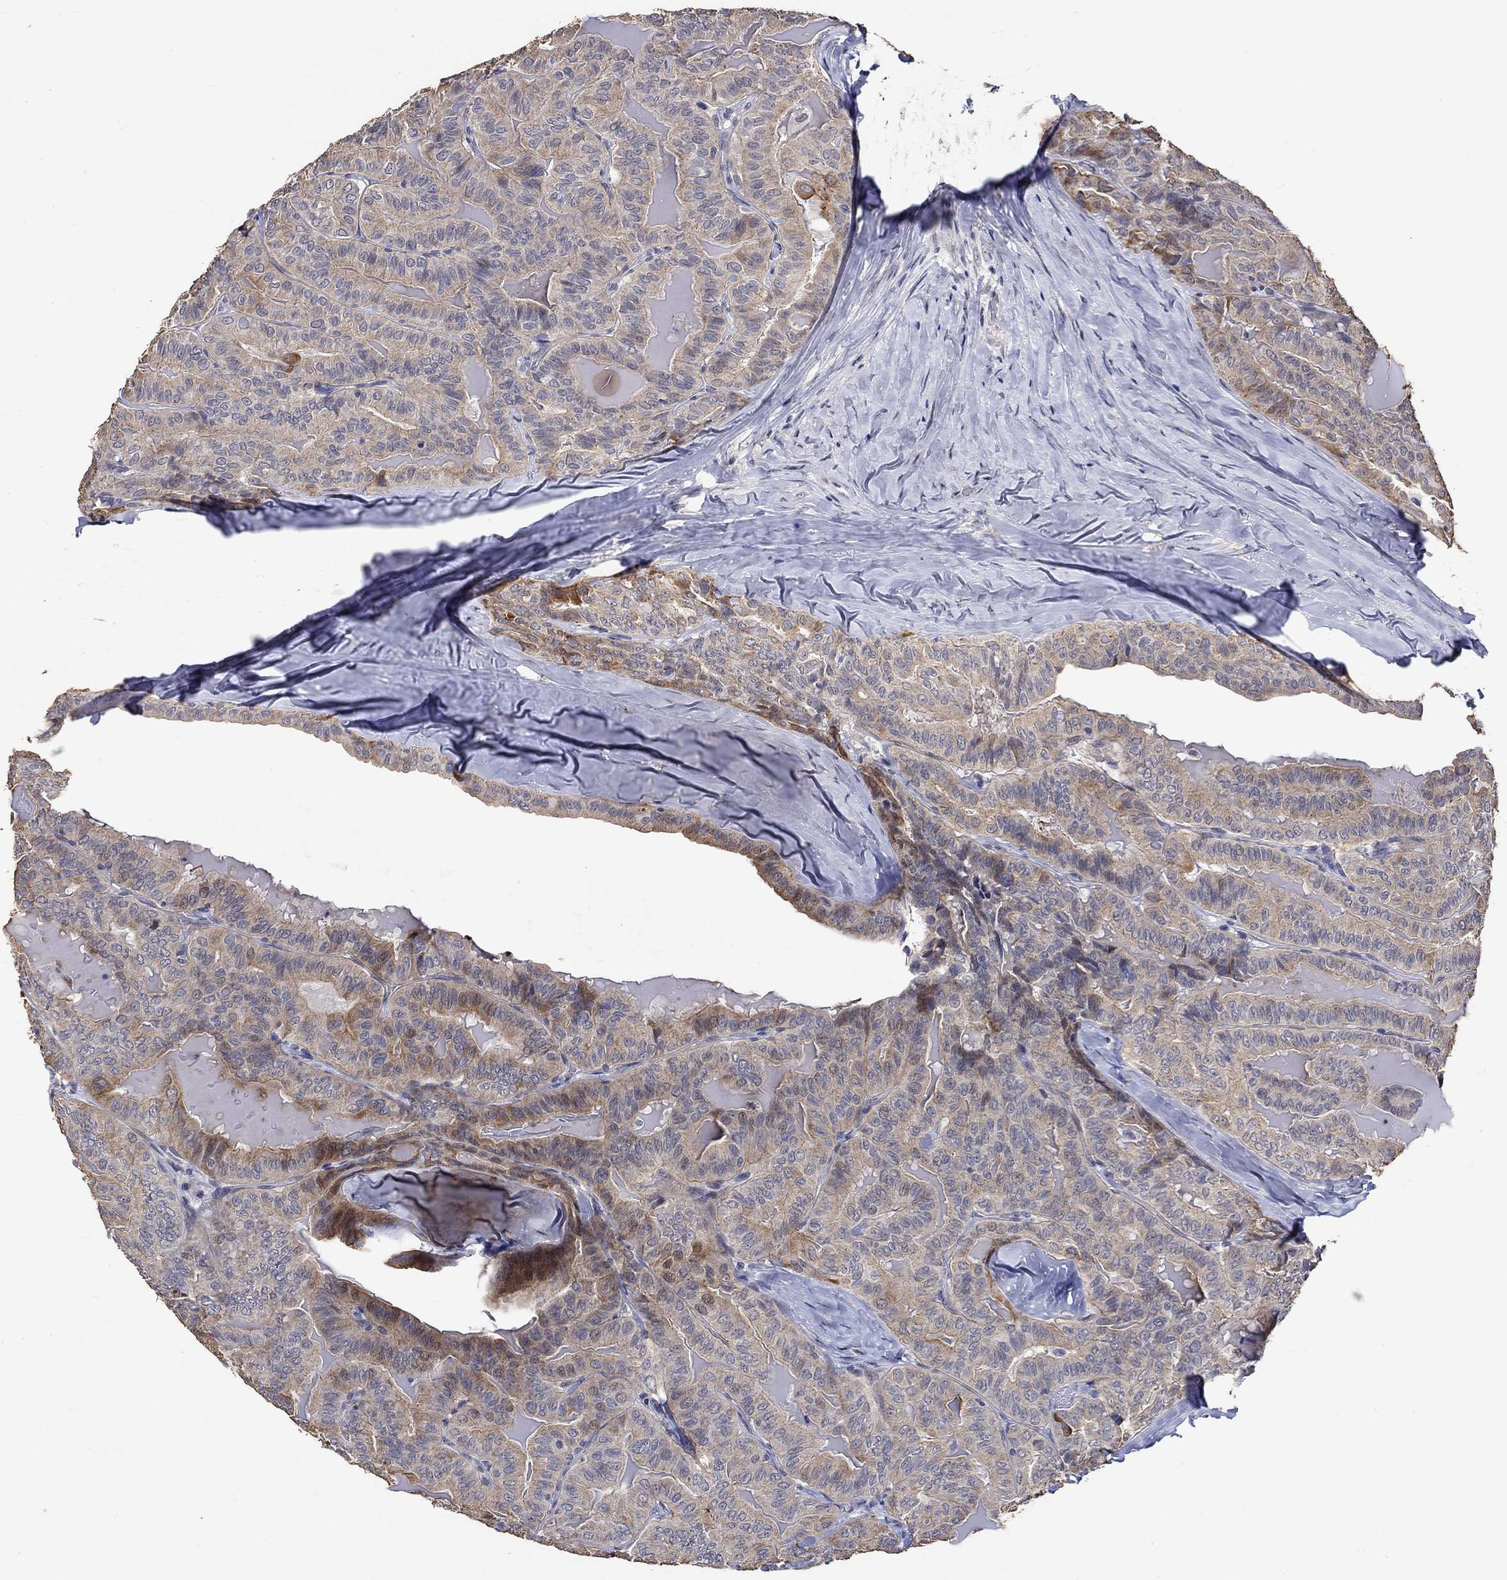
{"staining": {"intensity": "moderate", "quantity": "25%-75%", "location": "cytoplasmic/membranous"}, "tissue": "thyroid cancer", "cell_type": "Tumor cells", "image_type": "cancer", "snomed": [{"axis": "morphology", "description": "Papillary adenocarcinoma, NOS"}, {"axis": "topography", "description": "Thyroid gland"}], "caption": "Tumor cells display medium levels of moderate cytoplasmic/membranous staining in approximately 25%-75% of cells in thyroid cancer. Using DAB (brown) and hematoxylin (blue) stains, captured at high magnification using brightfield microscopy.", "gene": "DDX3Y", "patient": {"sex": "female", "age": 68}}